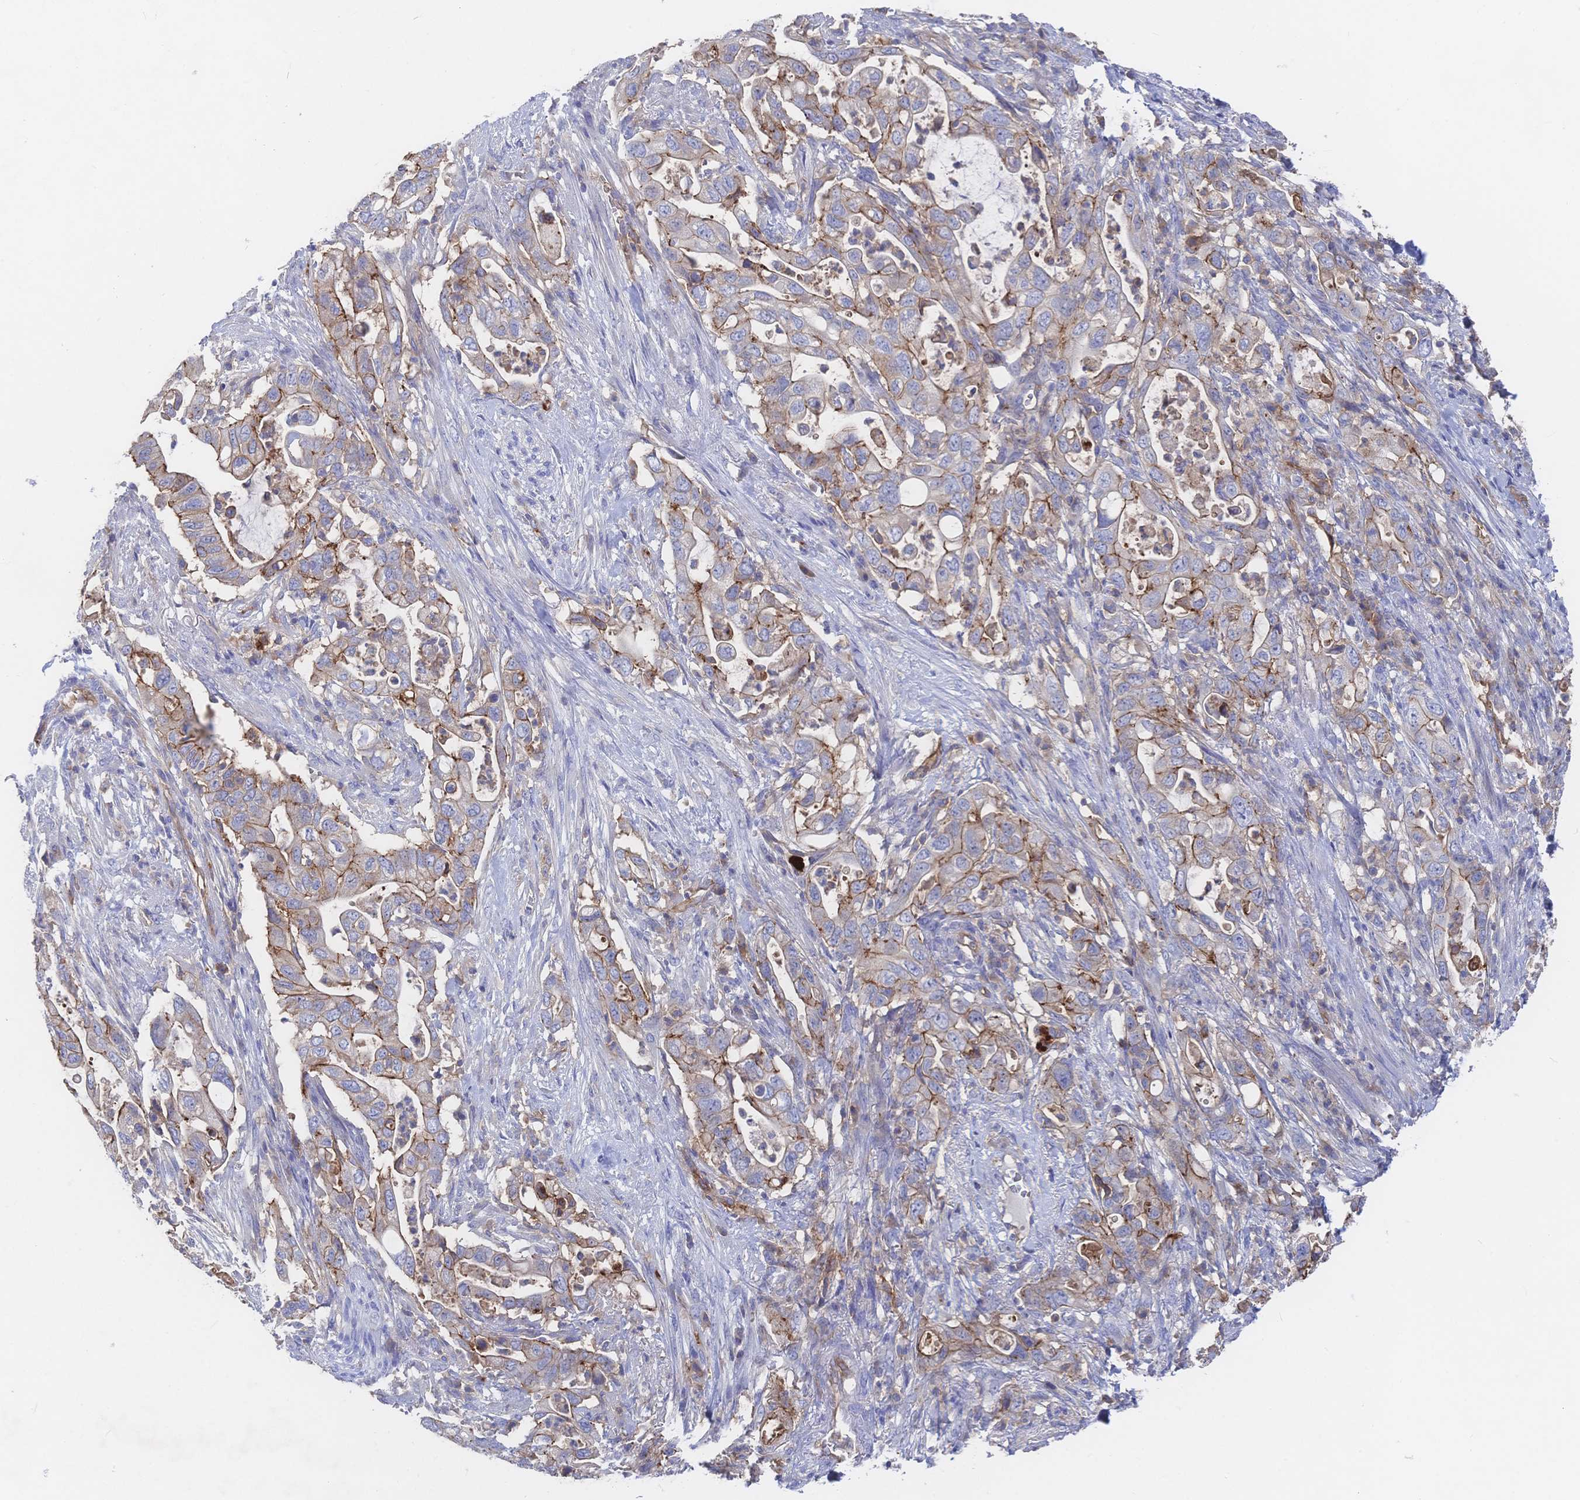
{"staining": {"intensity": "moderate", "quantity": "25%-75%", "location": "cytoplasmic/membranous"}, "tissue": "pancreatic cancer", "cell_type": "Tumor cells", "image_type": "cancer", "snomed": [{"axis": "morphology", "description": "Adenocarcinoma, NOS"}, {"axis": "topography", "description": "Pancreas"}], "caption": "Adenocarcinoma (pancreatic) was stained to show a protein in brown. There is medium levels of moderate cytoplasmic/membranous staining in about 25%-75% of tumor cells.", "gene": "F11R", "patient": {"sex": "female", "age": 72}}